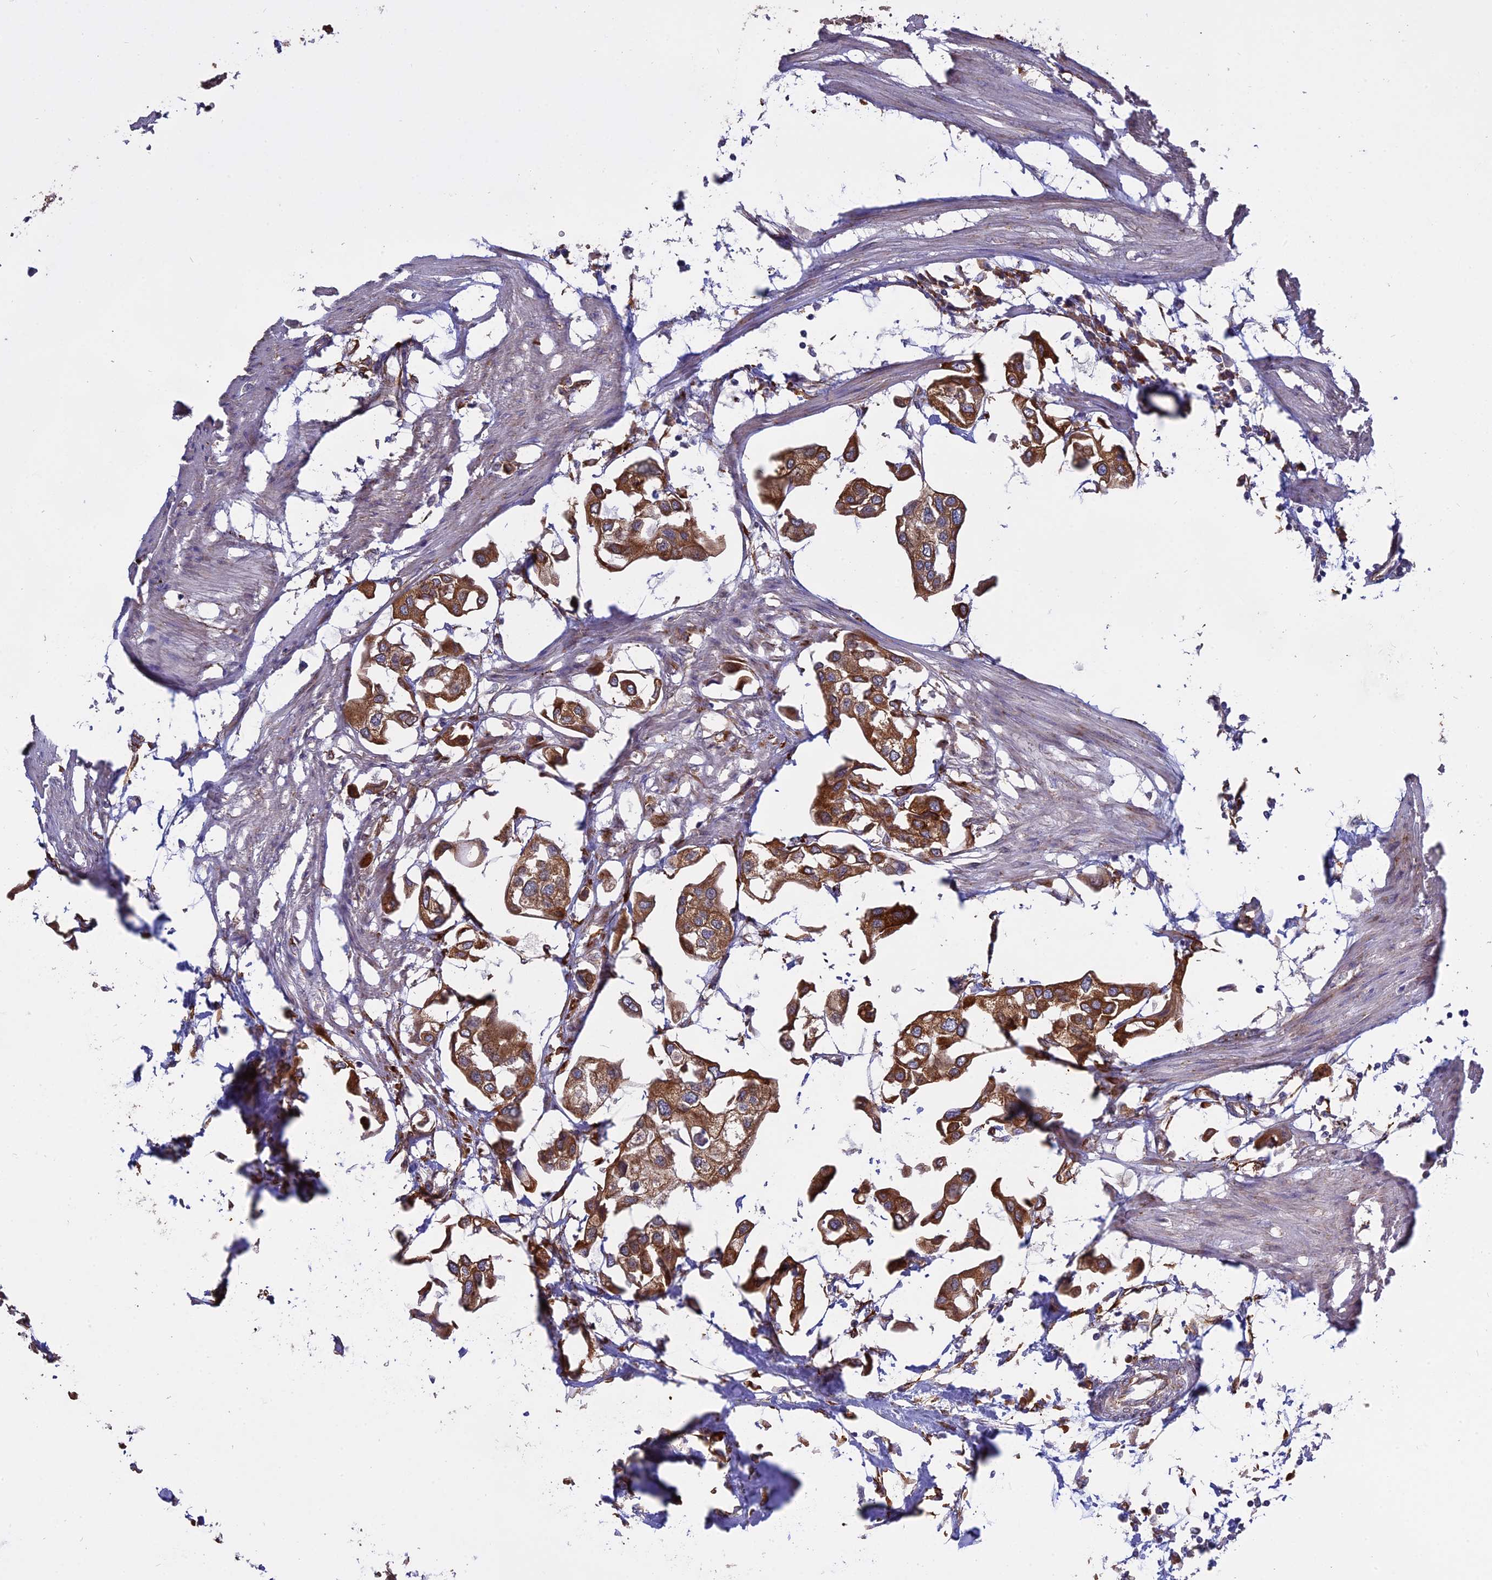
{"staining": {"intensity": "moderate", "quantity": ">75%", "location": "cytoplasmic/membranous"}, "tissue": "urothelial cancer", "cell_type": "Tumor cells", "image_type": "cancer", "snomed": [{"axis": "morphology", "description": "Urothelial carcinoma, High grade"}, {"axis": "topography", "description": "Urinary bladder"}], "caption": "Human urothelial cancer stained with a protein marker demonstrates moderate staining in tumor cells.", "gene": "PPIC", "patient": {"sex": "male", "age": 64}}